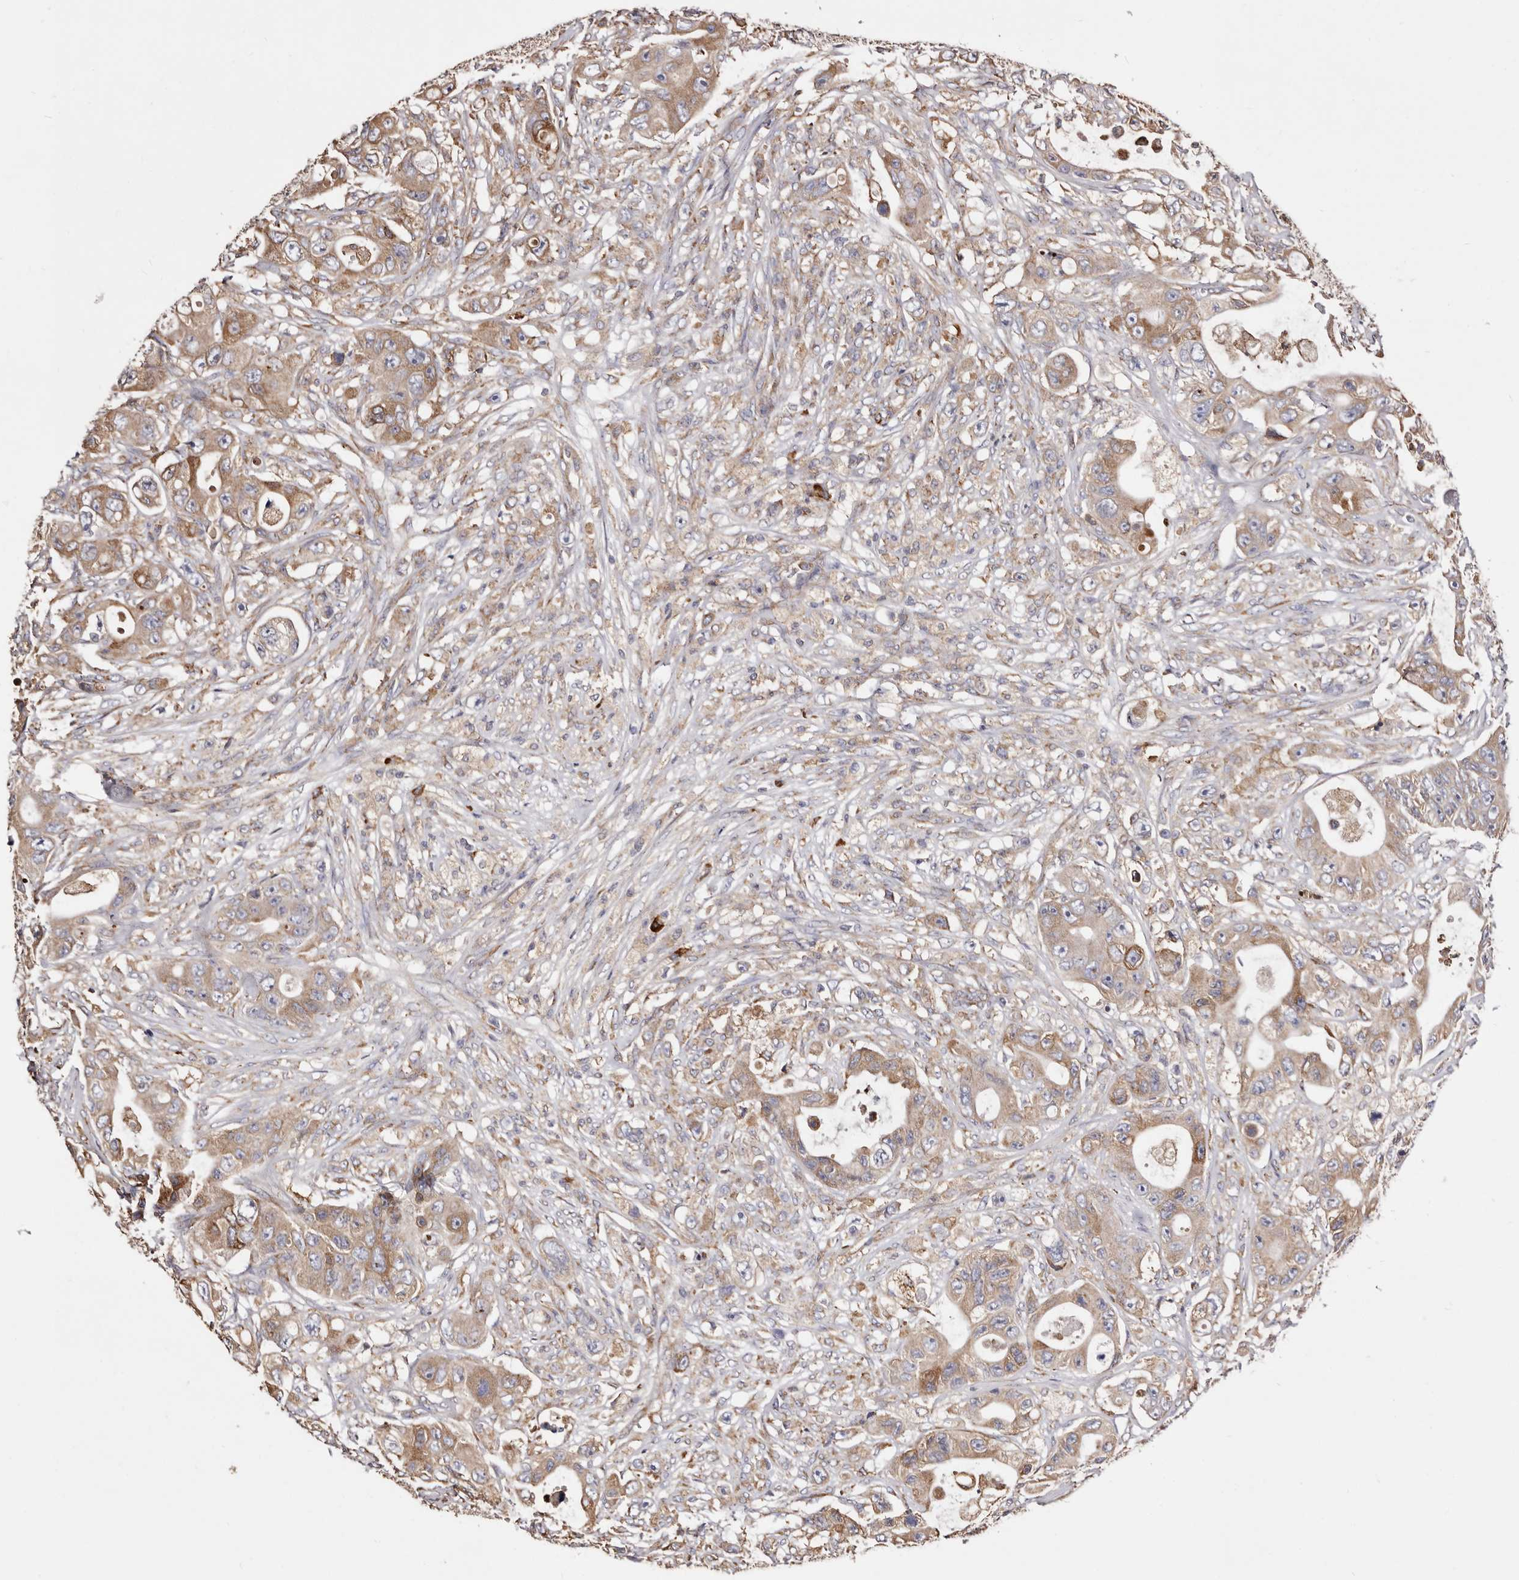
{"staining": {"intensity": "moderate", "quantity": ">75%", "location": "cytoplasmic/membranous"}, "tissue": "colorectal cancer", "cell_type": "Tumor cells", "image_type": "cancer", "snomed": [{"axis": "morphology", "description": "Adenocarcinoma, NOS"}, {"axis": "topography", "description": "Colon"}], "caption": "Protein expression analysis of adenocarcinoma (colorectal) exhibits moderate cytoplasmic/membranous staining in approximately >75% of tumor cells. (DAB IHC, brown staining for protein, blue staining for nuclei).", "gene": "ACBD6", "patient": {"sex": "female", "age": 46}}